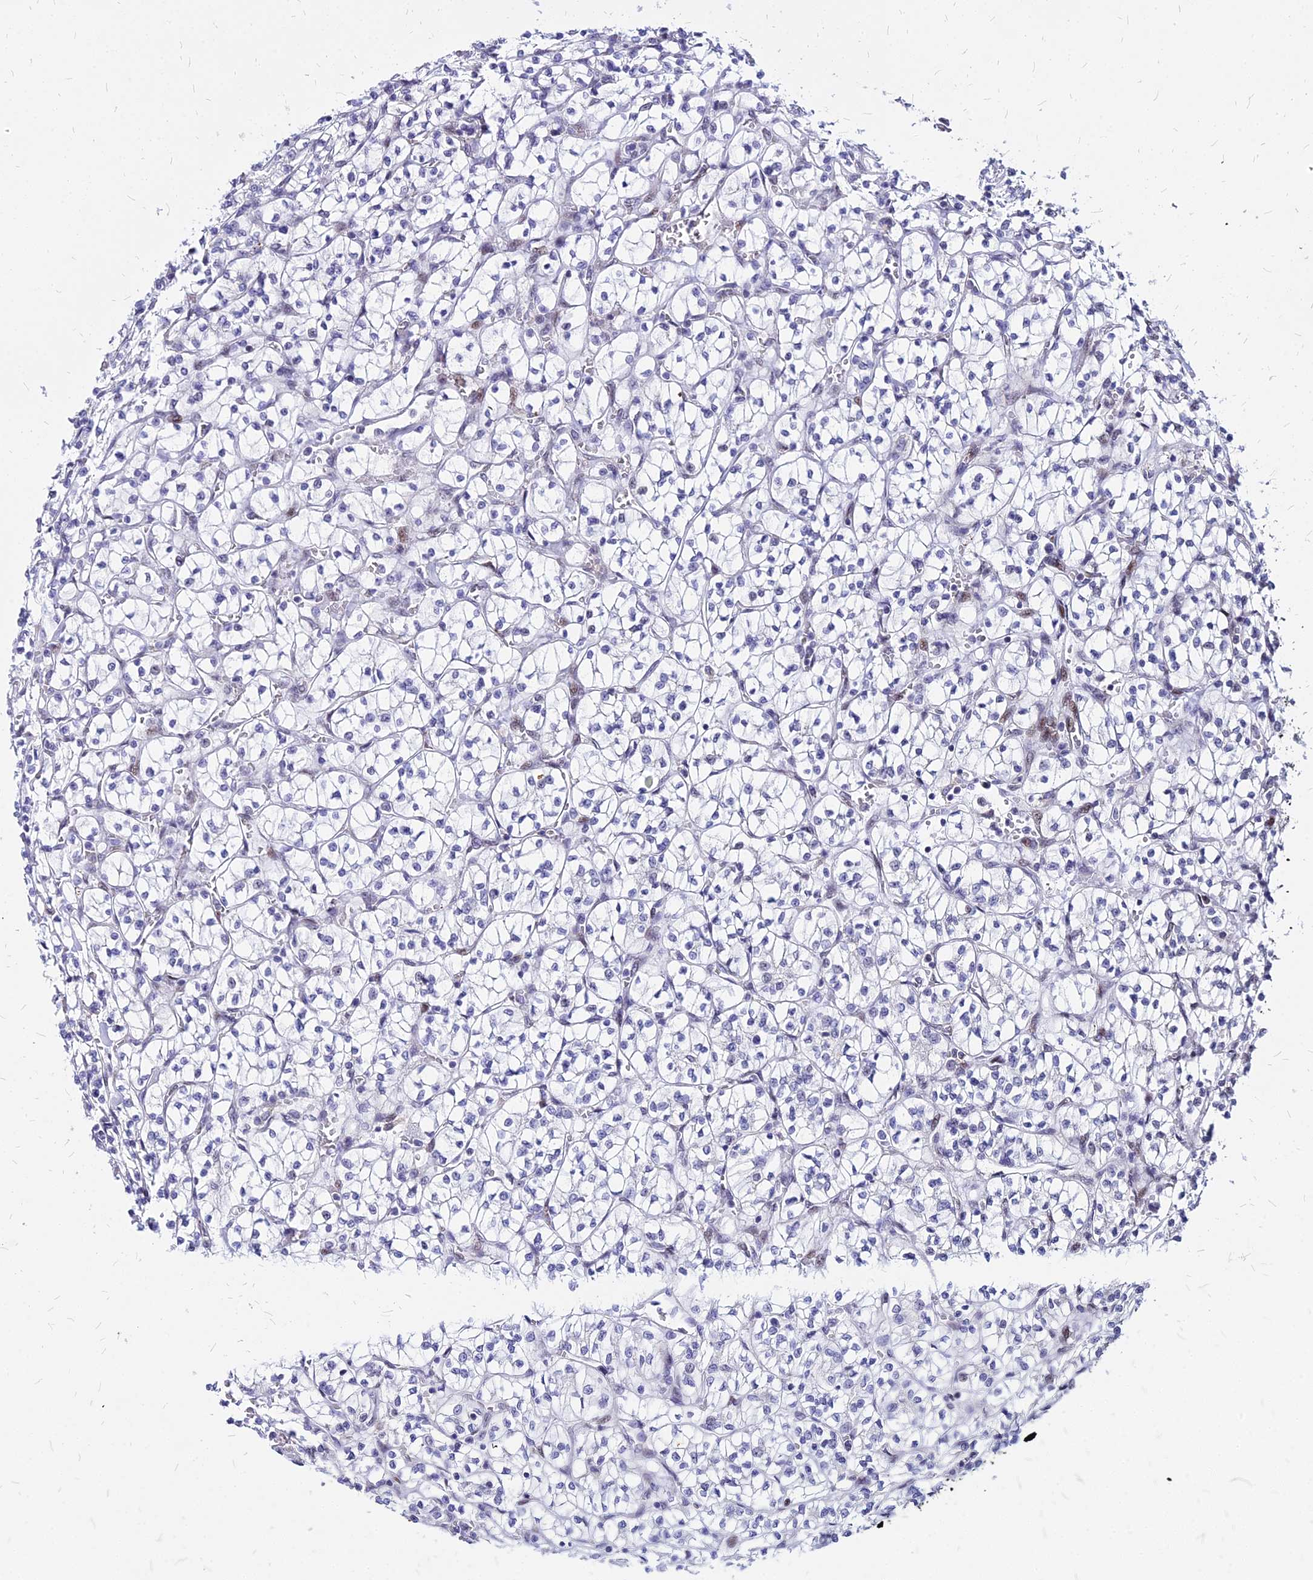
{"staining": {"intensity": "negative", "quantity": "none", "location": "none"}, "tissue": "renal cancer", "cell_type": "Tumor cells", "image_type": "cancer", "snomed": [{"axis": "morphology", "description": "Adenocarcinoma, NOS"}, {"axis": "topography", "description": "Kidney"}], "caption": "IHC of renal cancer demonstrates no positivity in tumor cells.", "gene": "FDX2", "patient": {"sex": "female", "age": 64}}